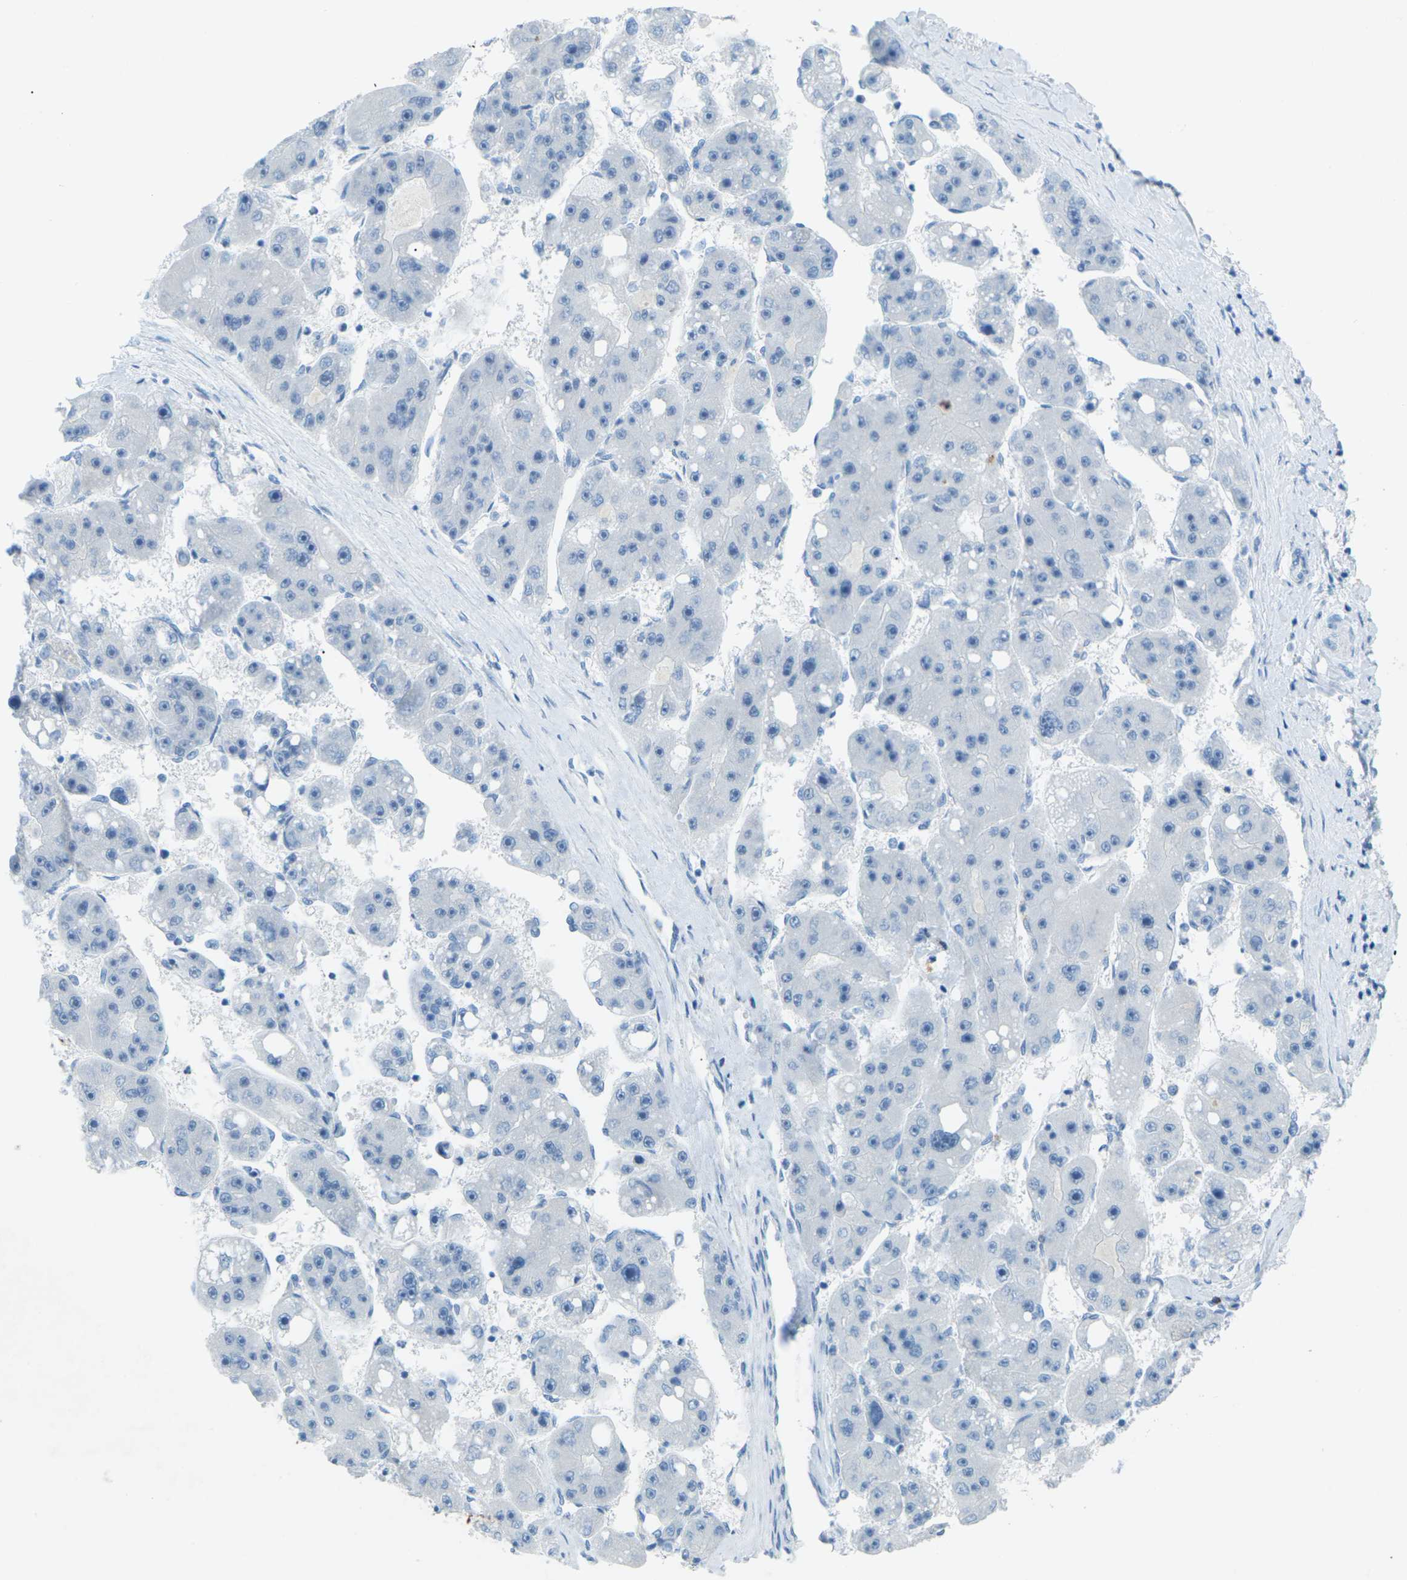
{"staining": {"intensity": "negative", "quantity": "none", "location": "none"}, "tissue": "liver cancer", "cell_type": "Tumor cells", "image_type": "cancer", "snomed": [{"axis": "morphology", "description": "Carcinoma, Hepatocellular, NOS"}, {"axis": "topography", "description": "Liver"}], "caption": "Liver cancer stained for a protein using immunohistochemistry (IHC) shows no positivity tumor cells.", "gene": "CDH16", "patient": {"sex": "female", "age": 61}}